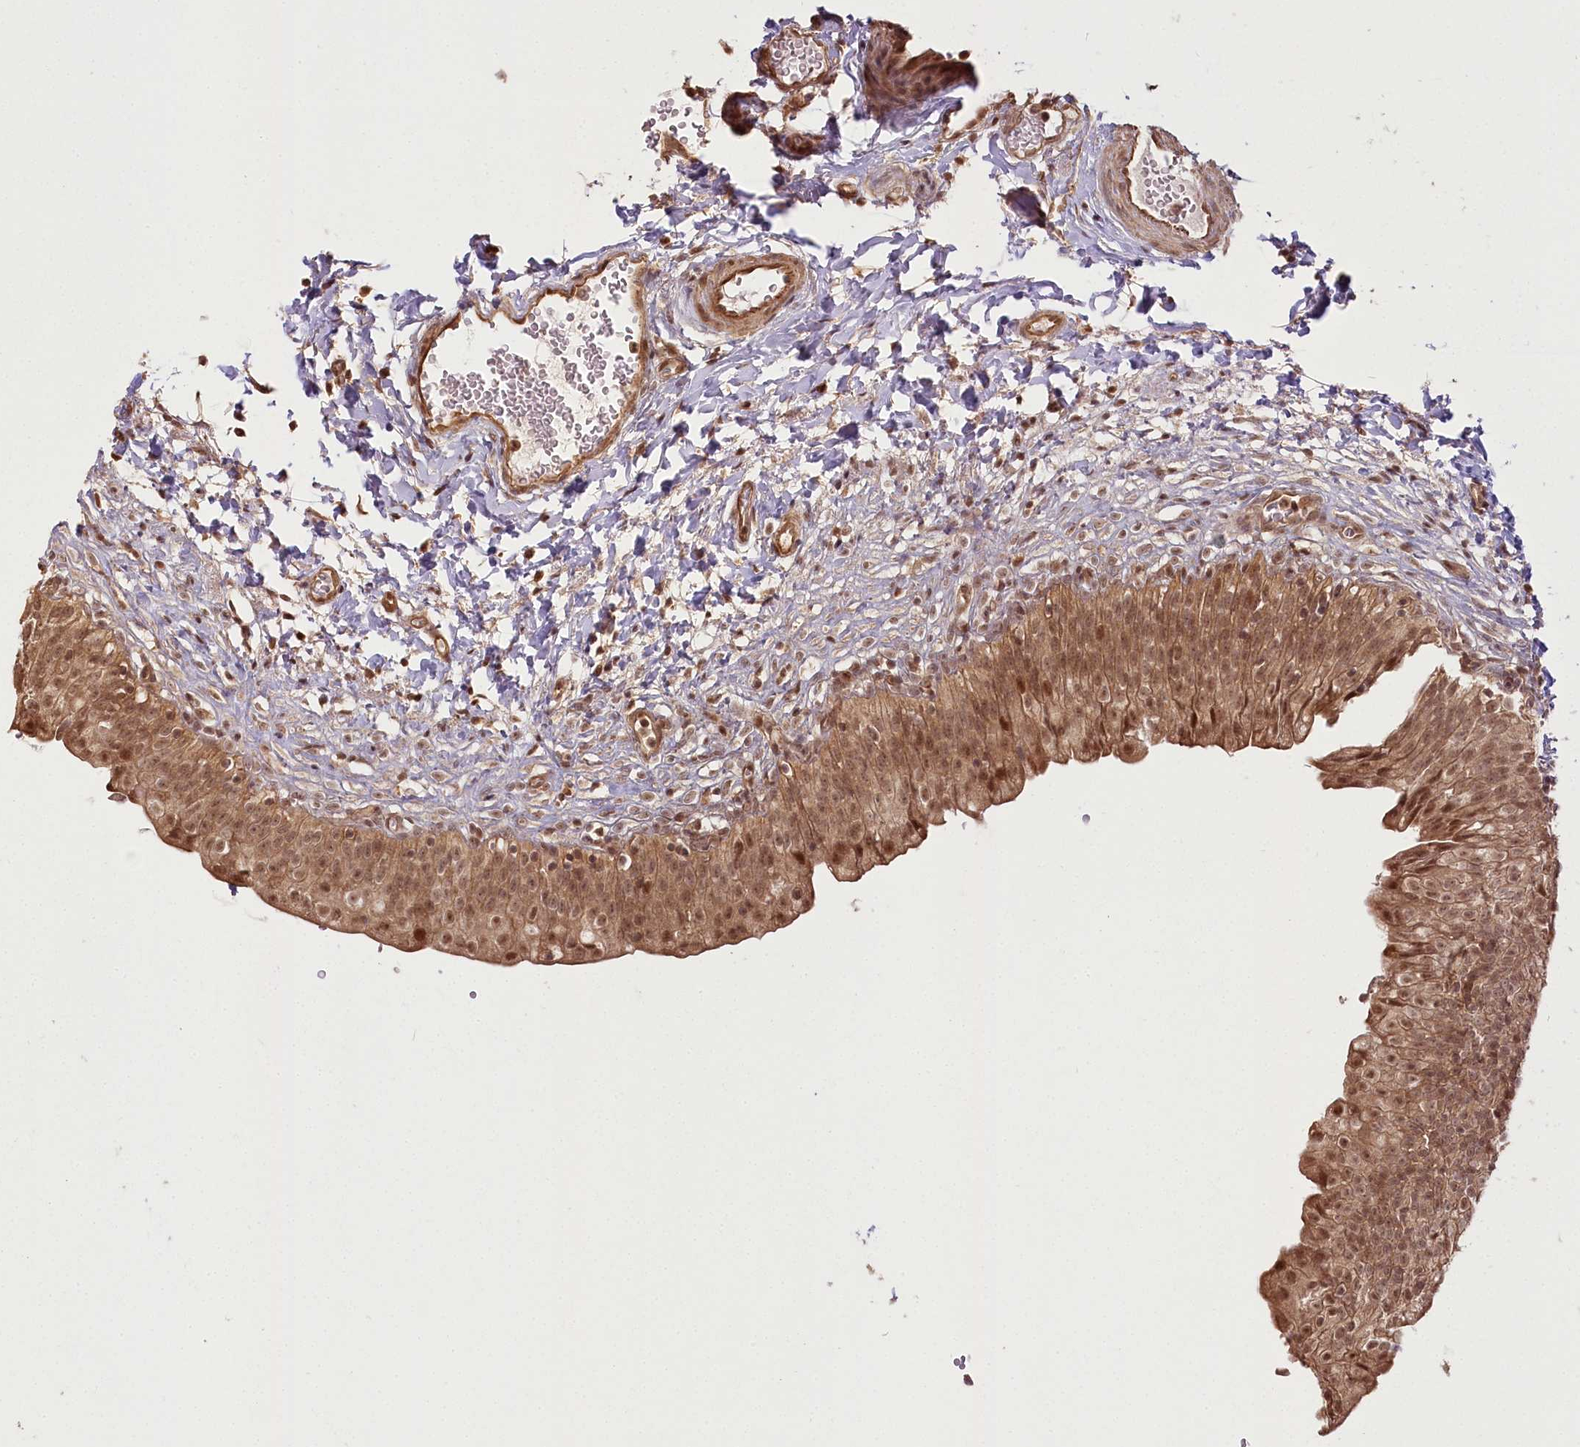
{"staining": {"intensity": "strong", "quantity": ">75%", "location": "cytoplasmic/membranous,nuclear"}, "tissue": "urinary bladder", "cell_type": "Urothelial cells", "image_type": "normal", "snomed": [{"axis": "morphology", "description": "Normal tissue, NOS"}, {"axis": "topography", "description": "Urinary bladder"}], "caption": "Urinary bladder stained for a protein (brown) displays strong cytoplasmic/membranous,nuclear positive positivity in approximately >75% of urothelial cells.", "gene": "R3HDM2", "patient": {"sex": "male", "age": 55}}